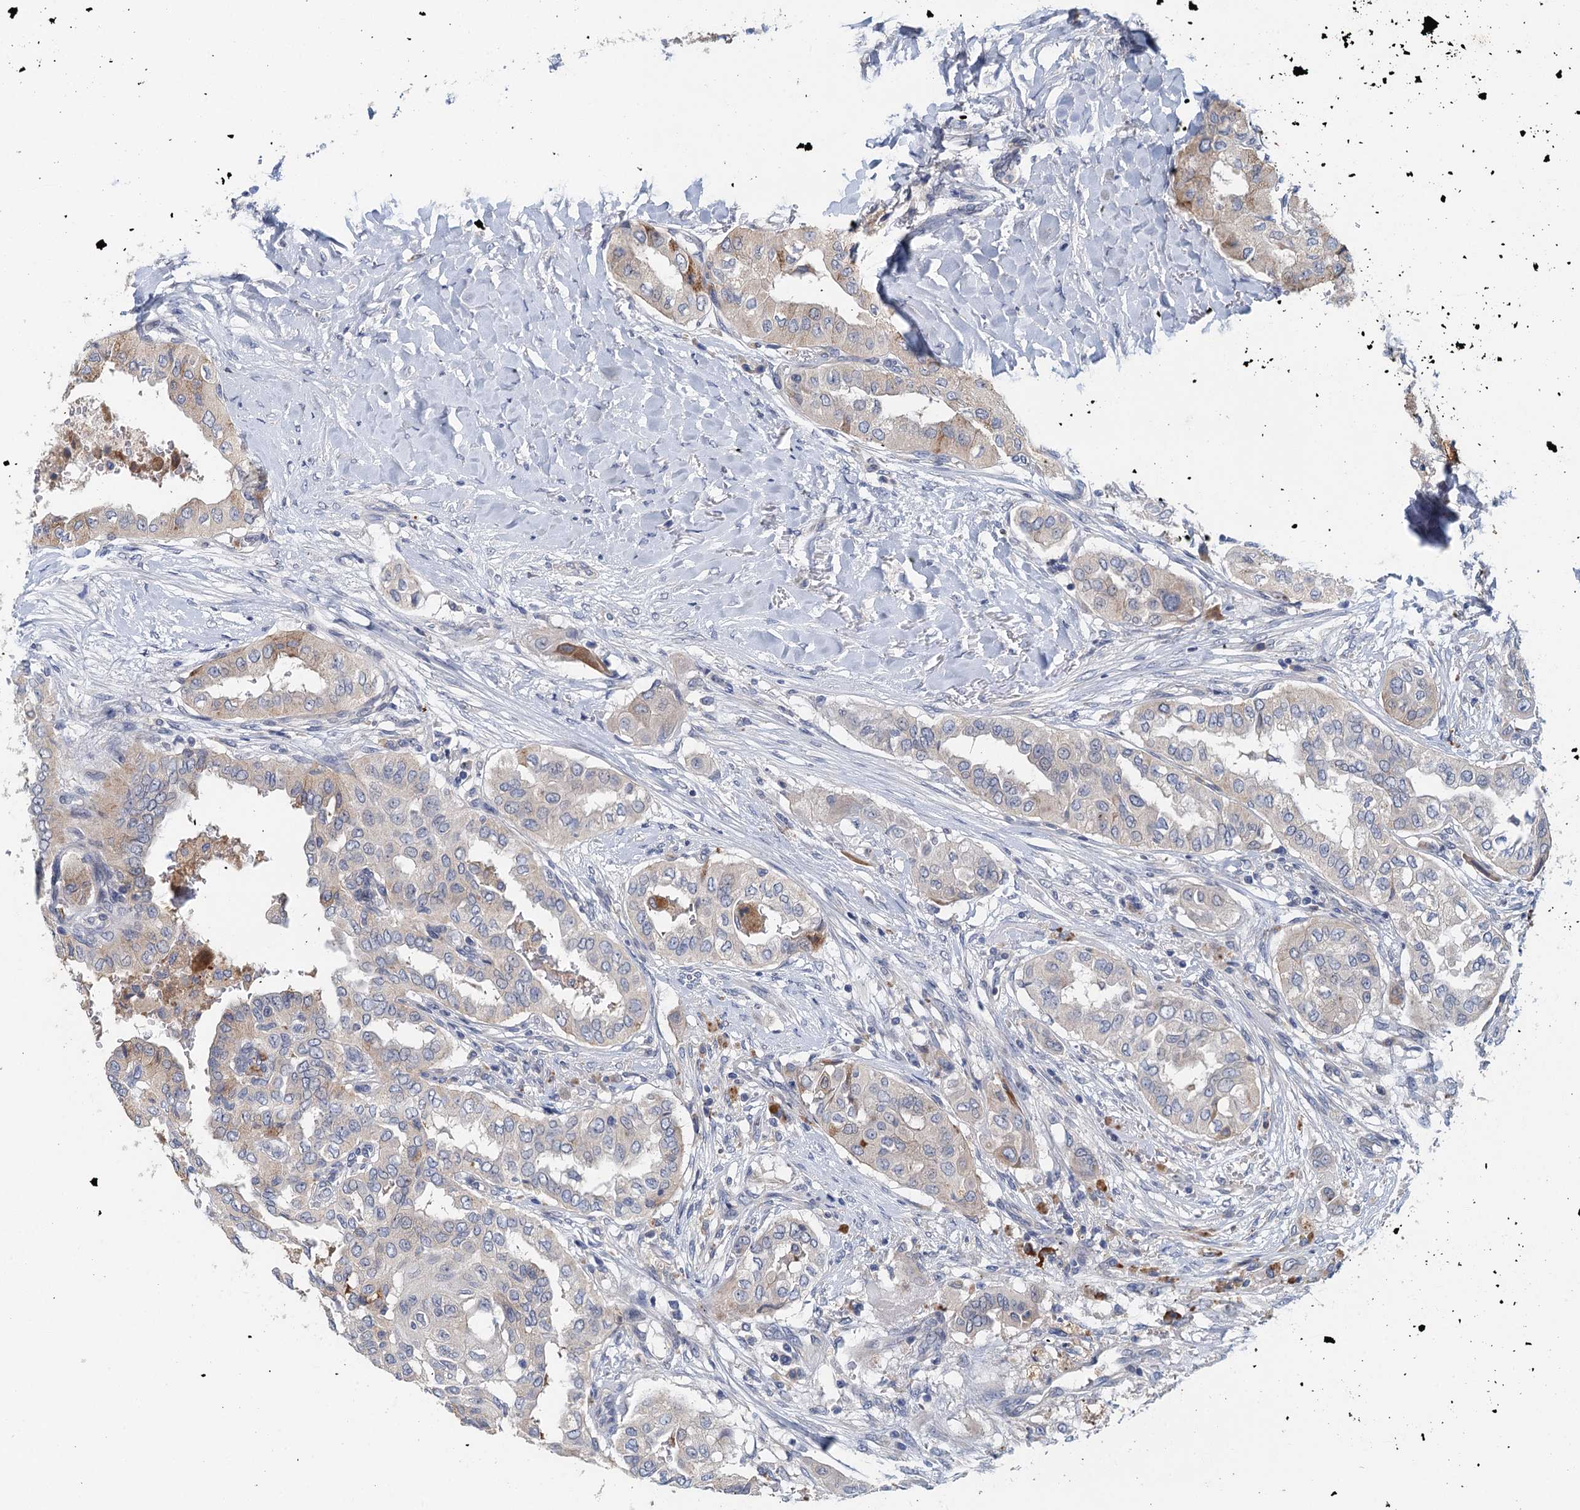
{"staining": {"intensity": "weak", "quantity": "25%-75%", "location": "cytoplasmic/membranous"}, "tissue": "thyroid cancer", "cell_type": "Tumor cells", "image_type": "cancer", "snomed": [{"axis": "morphology", "description": "Papillary adenocarcinoma, NOS"}, {"axis": "topography", "description": "Thyroid gland"}], "caption": "Immunohistochemistry image of neoplastic tissue: thyroid cancer (papillary adenocarcinoma) stained using immunohistochemistry demonstrates low levels of weak protein expression localized specifically in the cytoplasmic/membranous of tumor cells, appearing as a cytoplasmic/membranous brown color.", "gene": "TPCN1", "patient": {"sex": "female", "age": 59}}